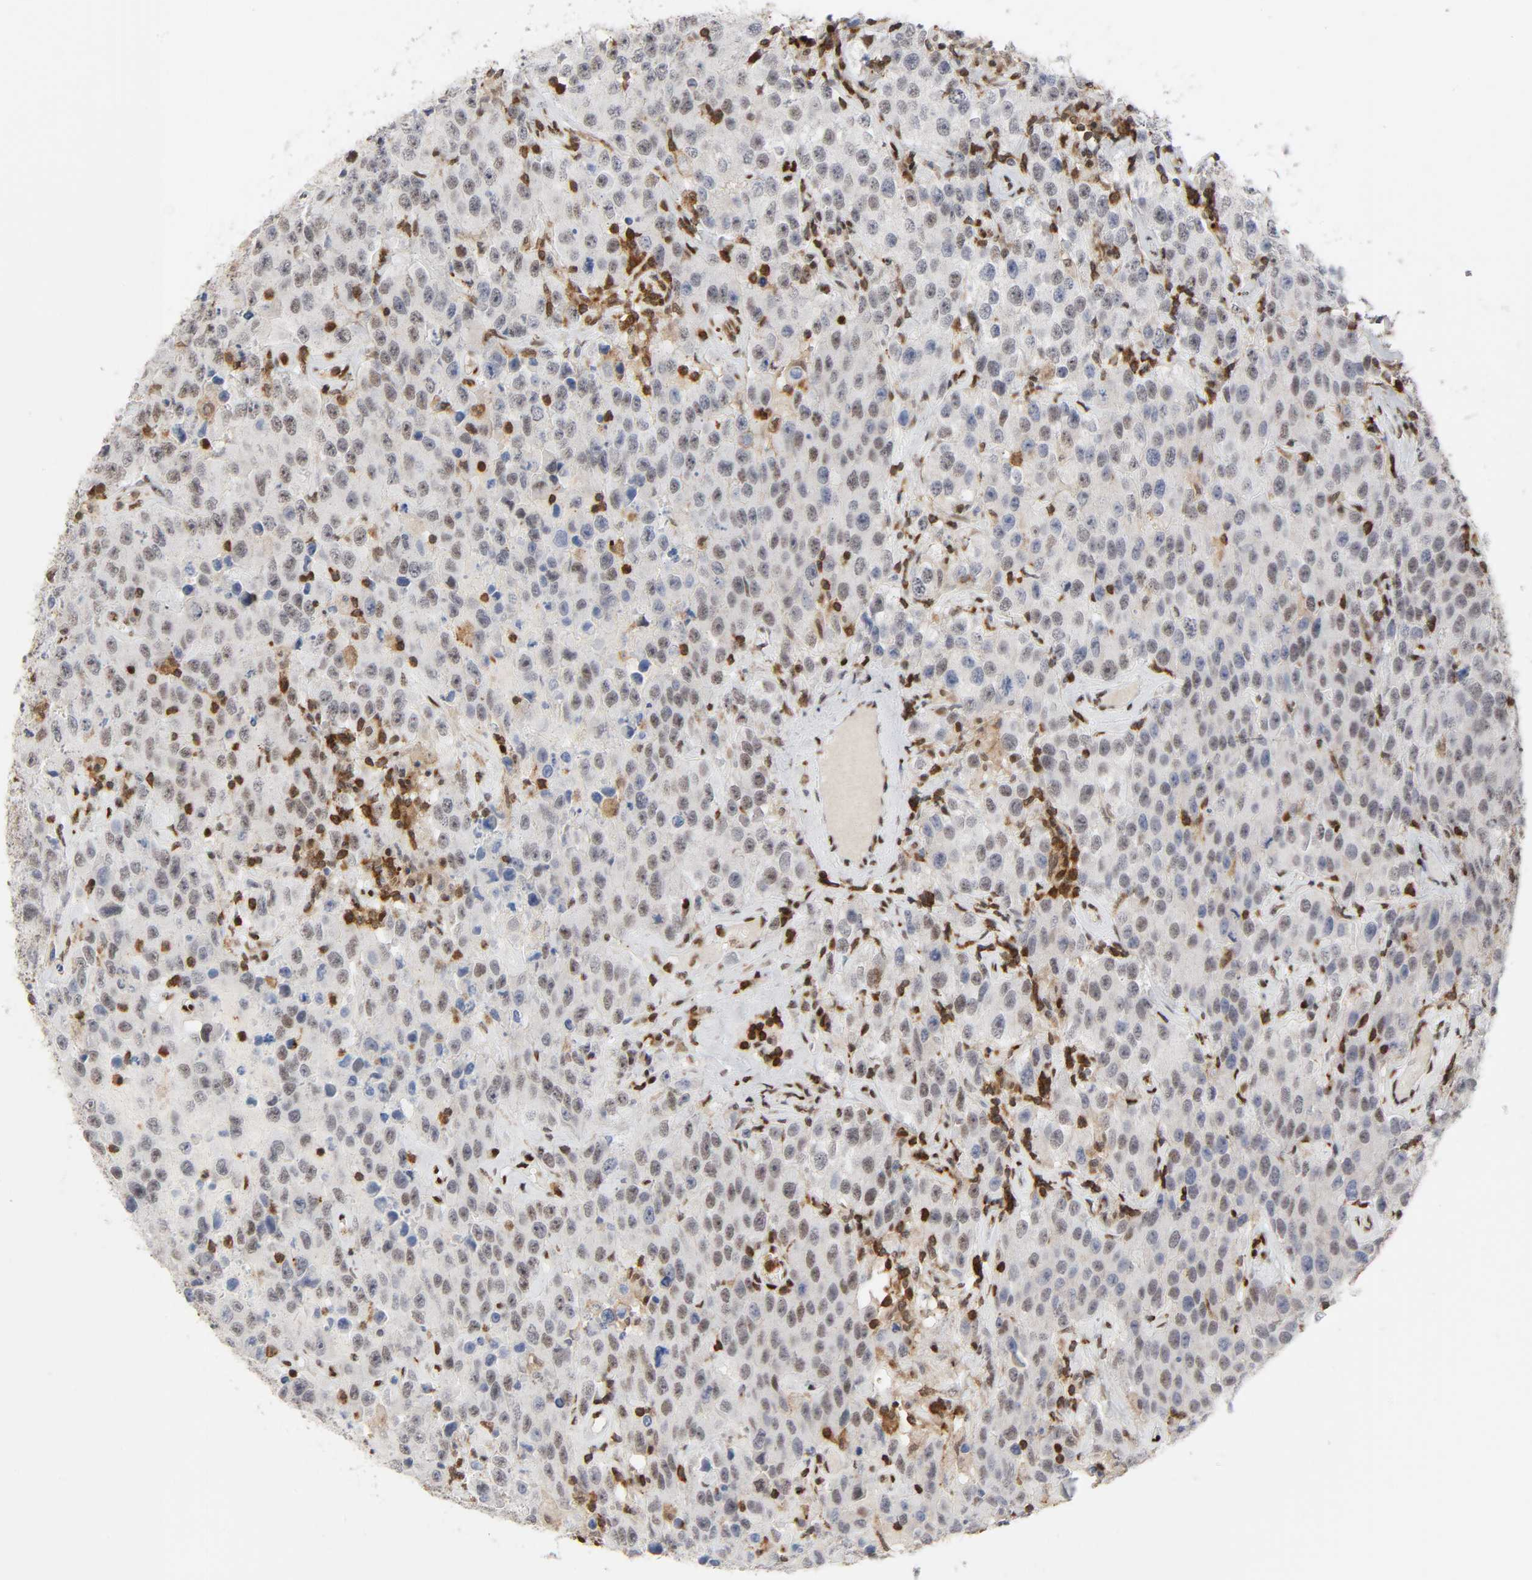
{"staining": {"intensity": "weak", "quantity": "25%-75%", "location": "nuclear"}, "tissue": "testis cancer", "cell_type": "Tumor cells", "image_type": "cancer", "snomed": [{"axis": "morphology", "description": "Seminoma, NOS"}, {"axis": "topography", "description": "Testis"}], "caption": "Testis seminoma tissue demonstrates weak nuclear positivity in approximately 25%-75% of tumor cells, visualized by immunohistochemistry. (DAB IHC with brightfield microscopy, high magnification).", "gene": "WAS", "patient": {"sex": "male", "age": 52}}